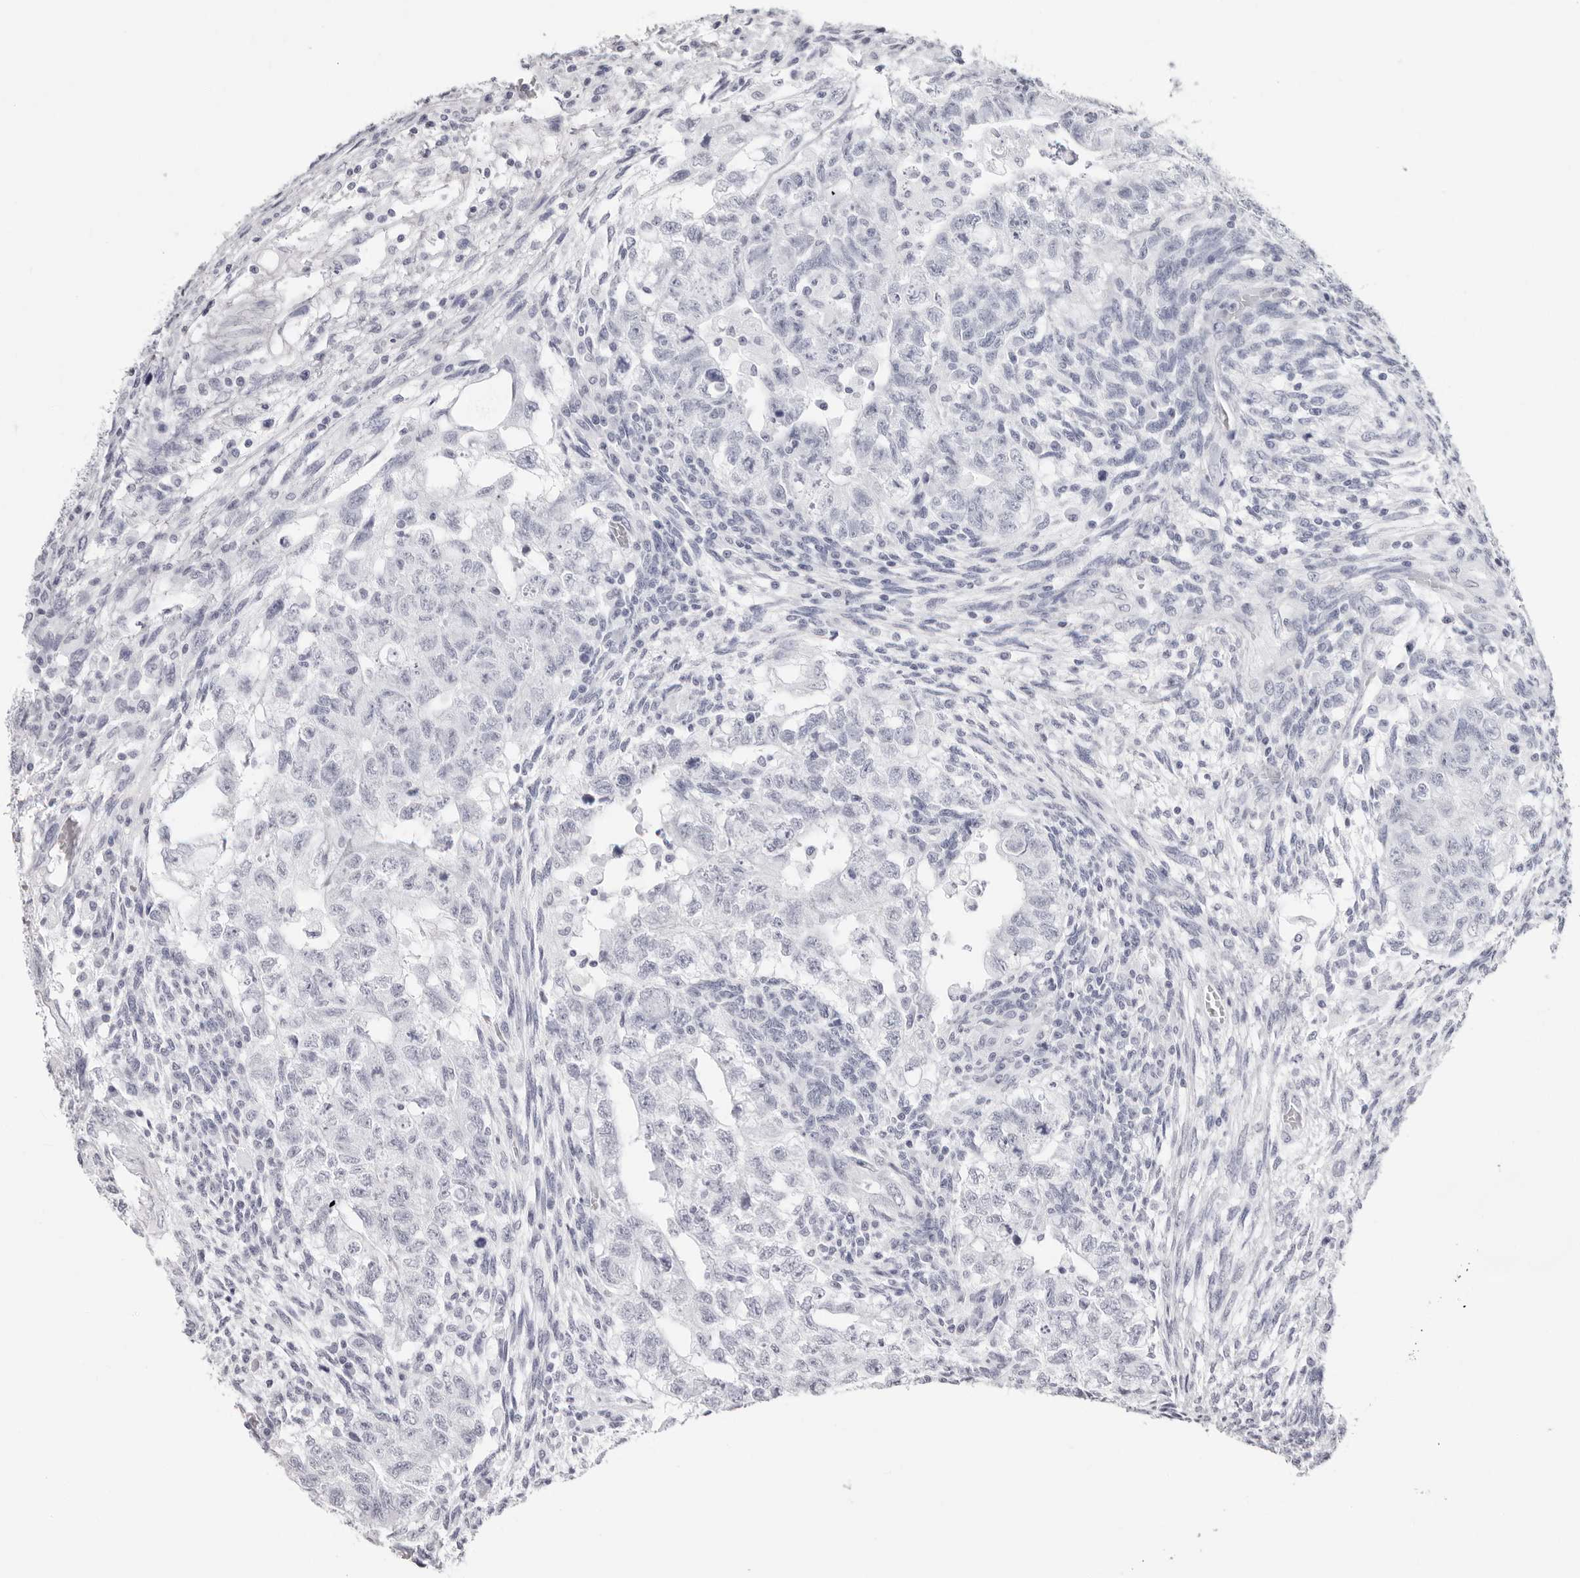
{"staining": {"intensity": "negative", "quantity": "none", "location": "none"}, "tissue": "testis cancer", "cell_type": "Tumor cells", "image_type": "cancer", "snomed": [{"axis": "morphology", "description": "Normal tissue, NOS"}, {"axis": "morphology", "description": "Carcinoma, Embryonal, NOS"}, {"axis": "topography", "description": "Testis"}], "caption": "A photomicrograph of human testis cancer (embryonal carcinoma) is negative for staining in tumor cells. (Immunohistochemistry (ihc), brightfield microscopy, high magnification).", "gene": "INSL3", "patient": {"sex": "male", "age": 36}}